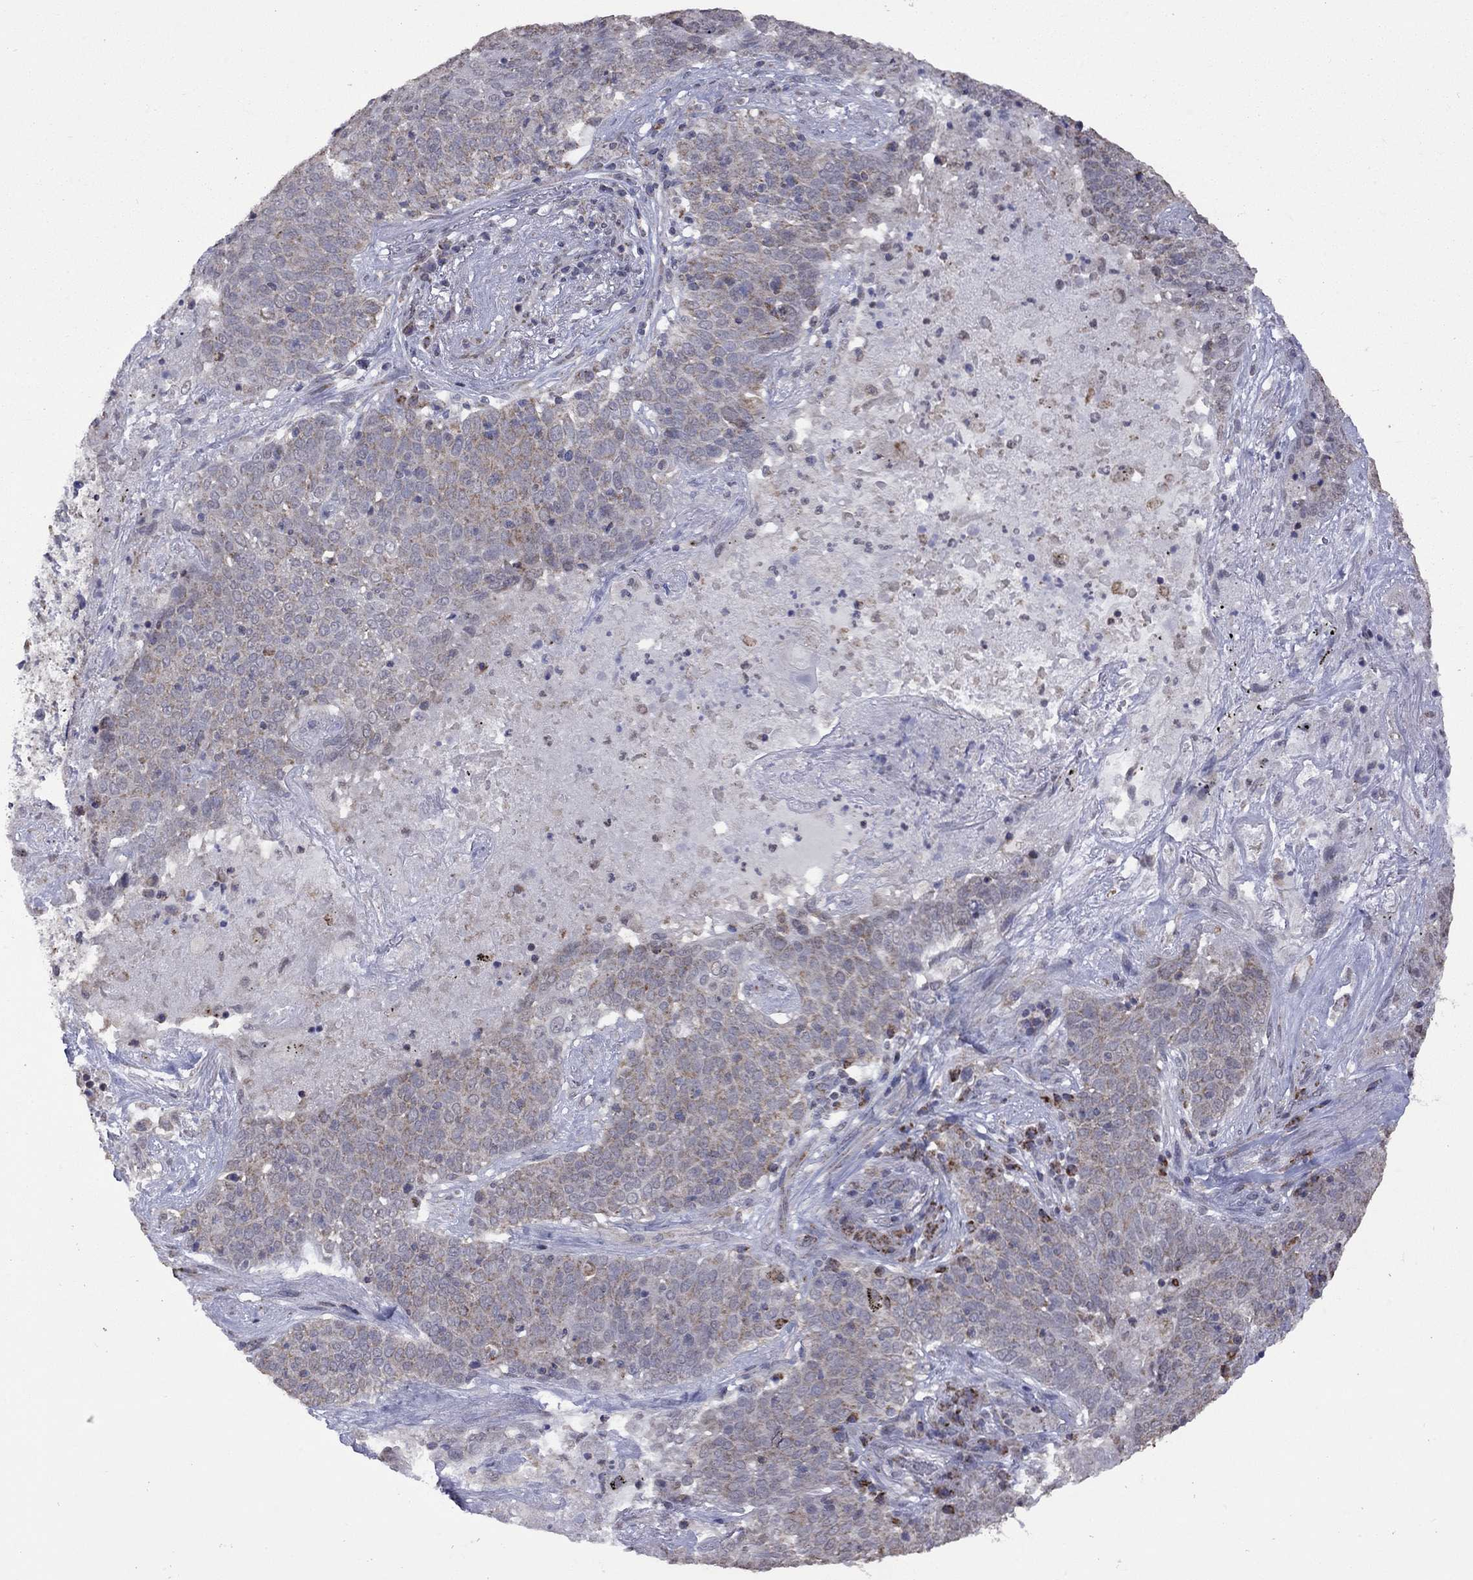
{"staining": {"intensity": "weak", "quantity": ">75%", "location": "cytoplasmic/membranous"}, "tissue": "lung cancer", "cell_type": "Tumor cells", "image_type": "cancer", "snomed": [{"axis": "morphology", "description": "Squamous cell carcinoma, NOS"}, {"axis": "topography", "description": "Lung"}], "caption": "Lung cancer stained for a protein (brown) shows weak cytoplasmic/membranous positive staining in approximately >75% of tumor cells.", "gene": "NDUFB1", "patient": {"sex": "male", "age": 82}}